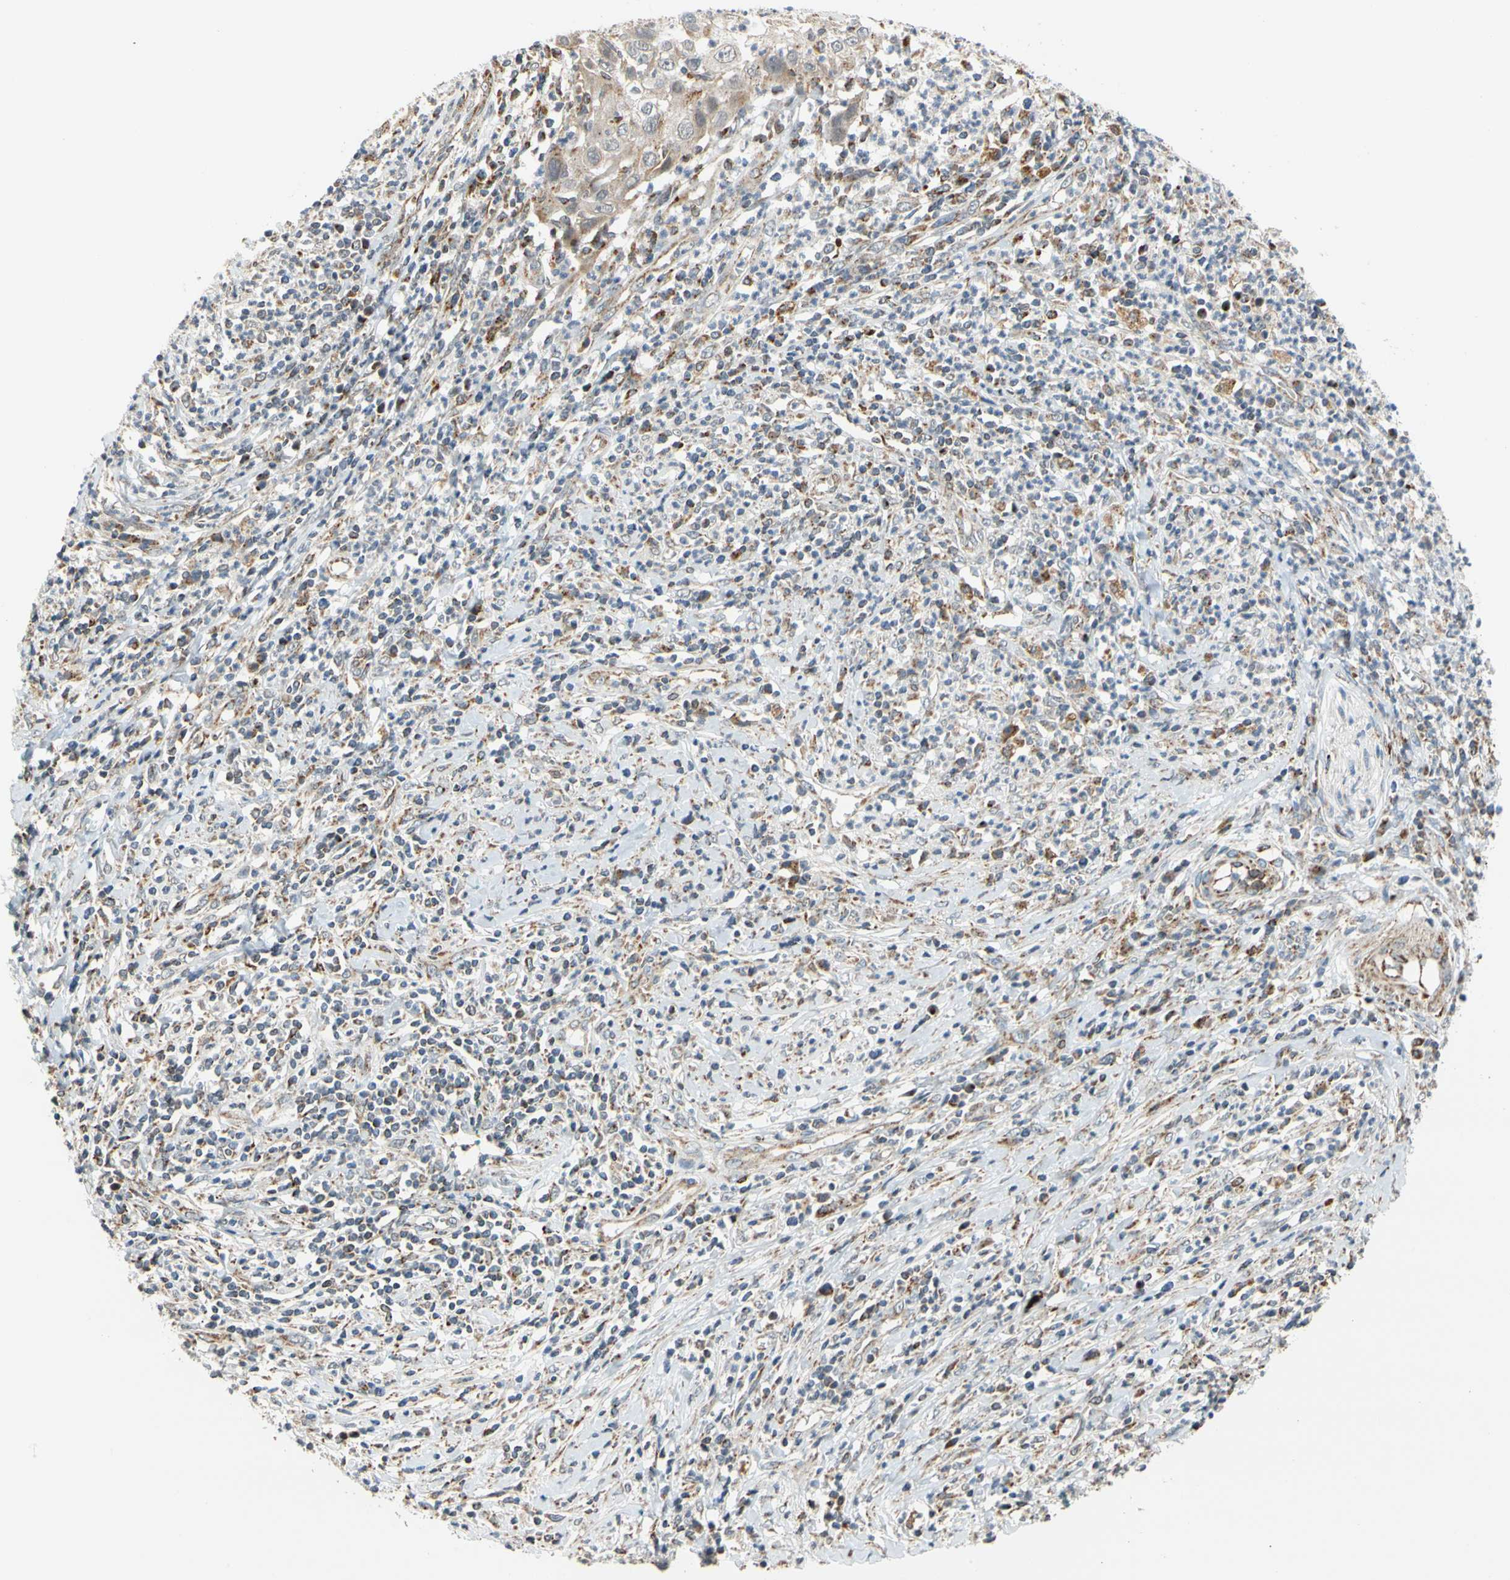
{"staining": {"intensity": "weak", "quantity": "<25%", "location": "cytoplasmic/membranous"}, "tissue": "cervical cancer", "cell_type": "Tumor cells", "image_type": "cancer", "snomed": [{"axis": "morphology", "description": "Squamous cell carcinoma, NOS"}, {"axis": "topography", "description": "Cervix"}], "caption": "This is a micrograph of immunohistochemistry (IHC) staining of cervical cancer (squamous cell carcinoma), which shows no positivity in tumor cells.", "gene": "SFXN3", "patient": {"sex": "female", "age": 32}}